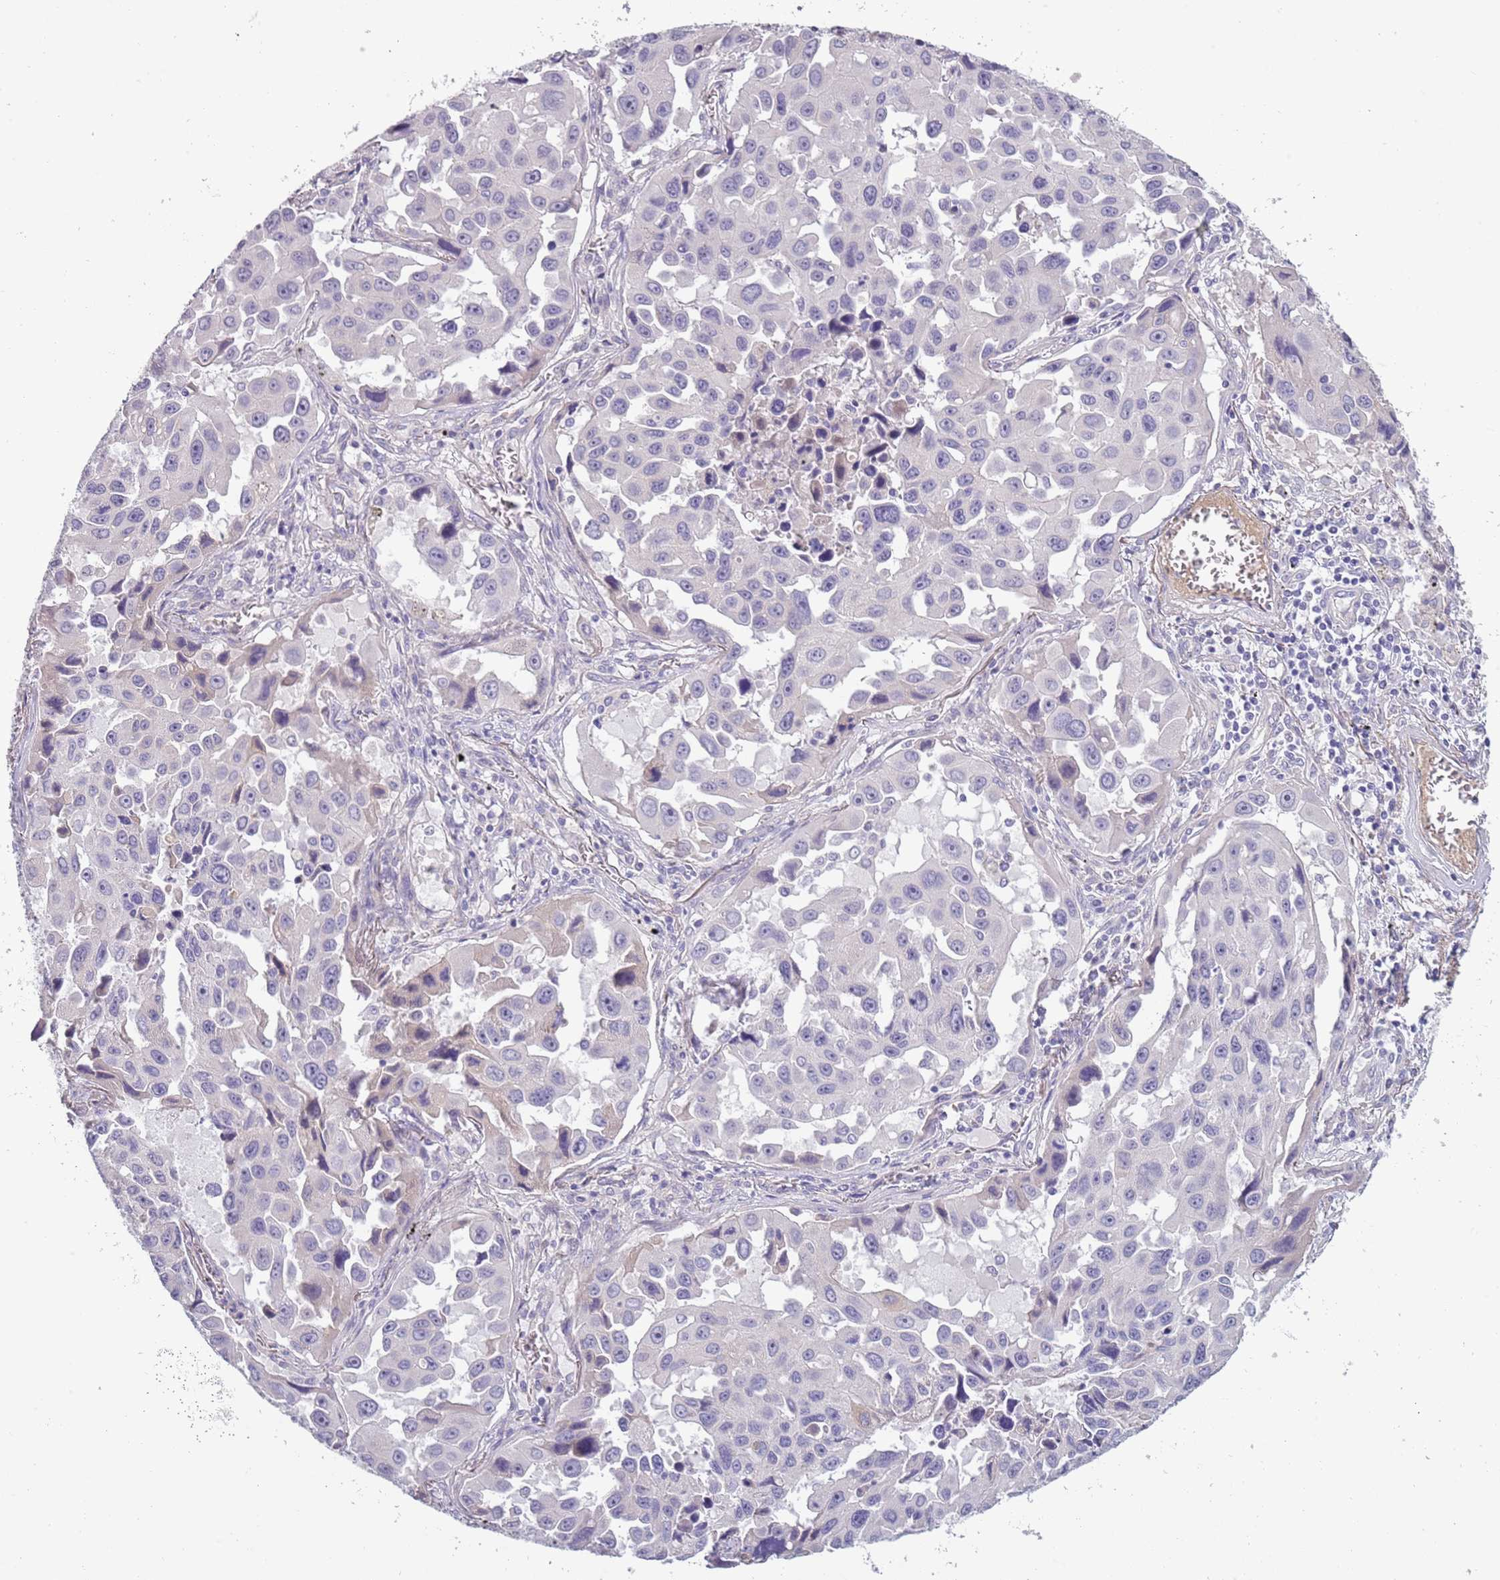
{"staining": {"intensity": "negative", "quantity": "none", "location": "none"}, "tissue": "lung cancer", "cell_type": "Tumor cells", "image_type": "cancer", "snomed": [{"axis": "morphology", "description": "Adenocarcinoma, NOS"}, {"axis": "topography", "description": "Lung"}], "caption": "Protein analysis of lung cancer exhibits no significant positivity in tumor cells. (Brightfield microscopy of DAB (3,3'-diaminobenzidine) IHC at high magnification).", "gene": "TNFRSF6B", "patient": {"sex": "male", "age": 66}}